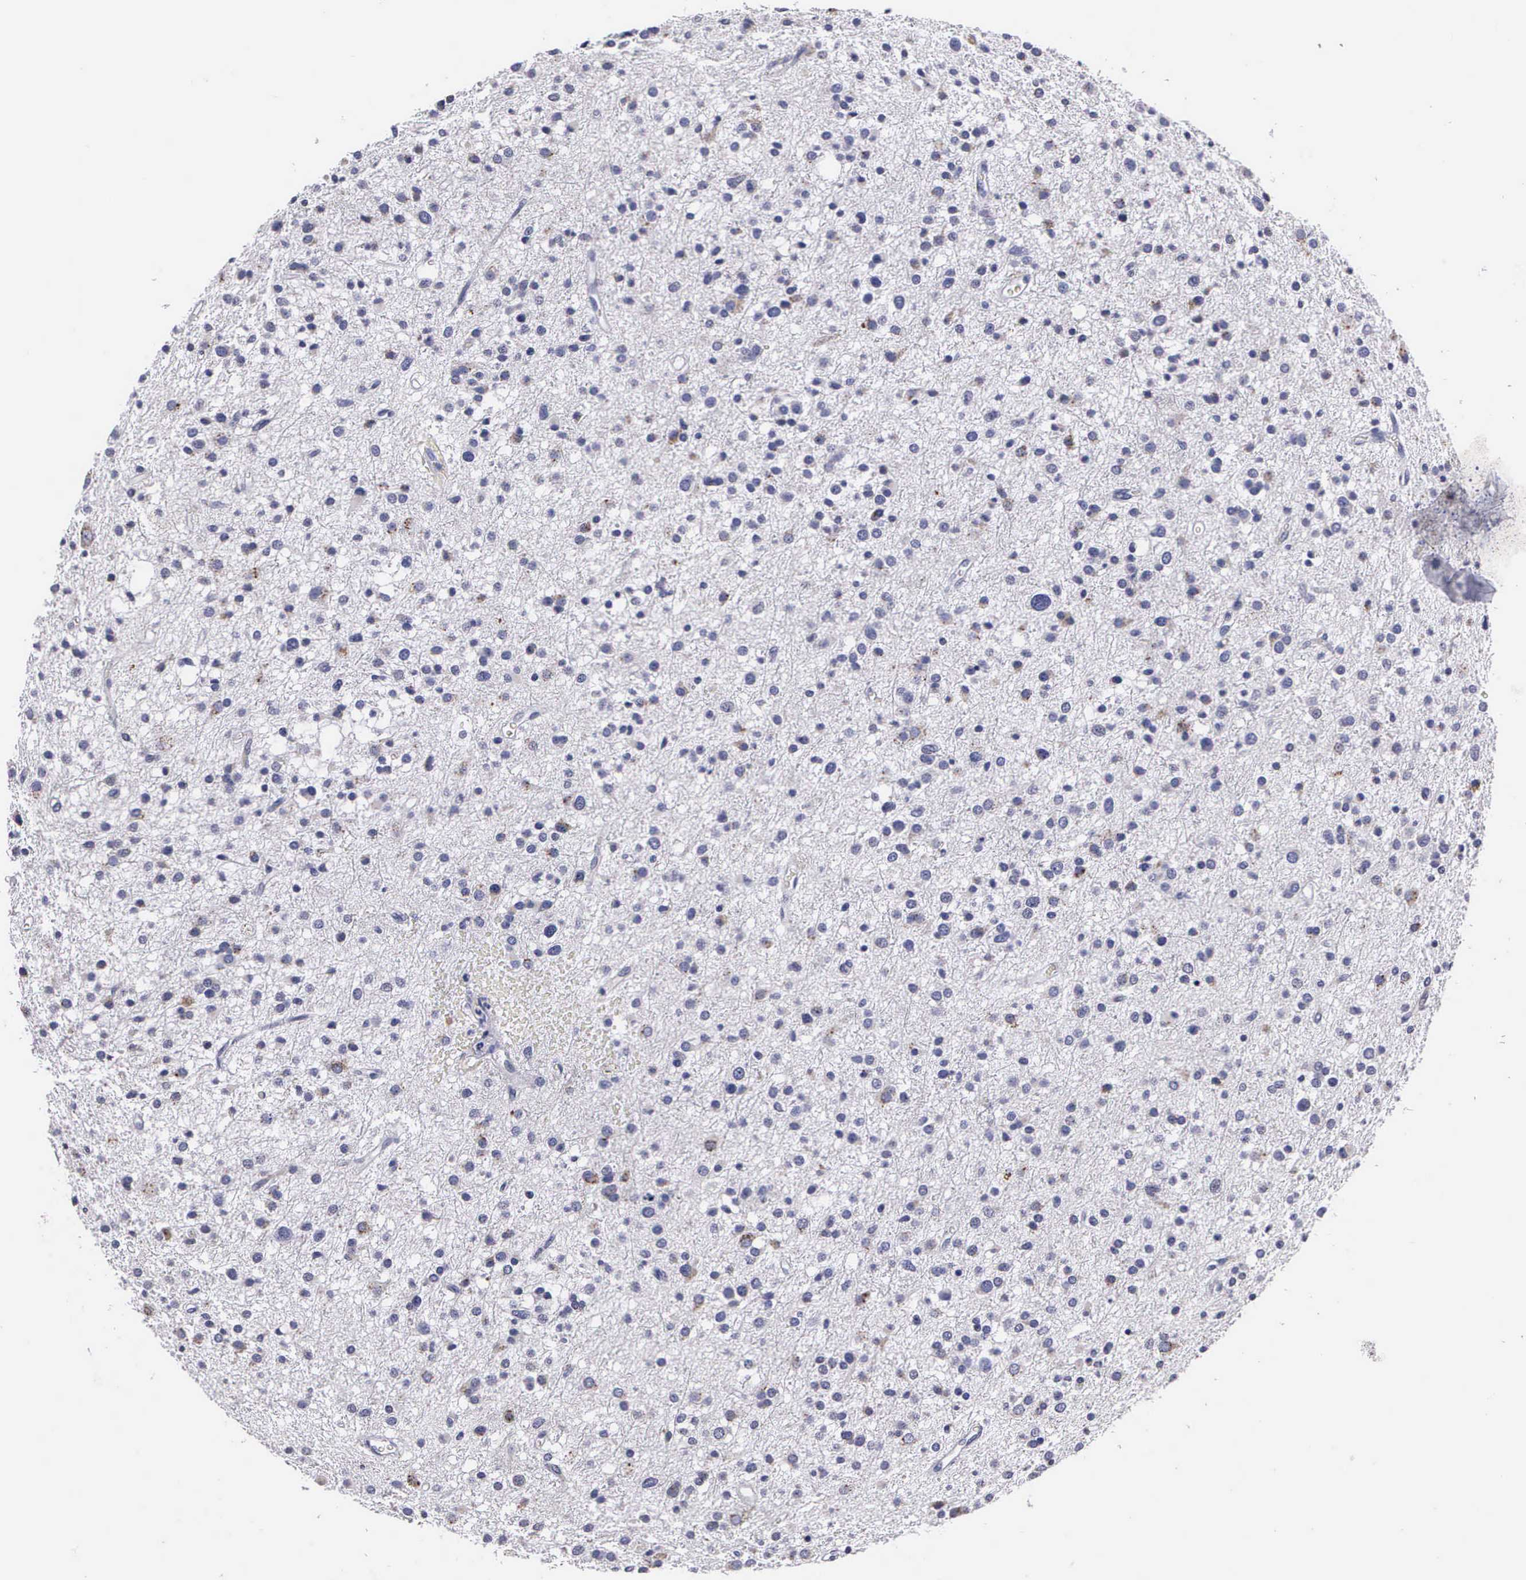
{"staining": {"intensity": "negative", "quantity": "none", "location": "none"}, "tissue": "glioma", "cell_type": "Tumor cells", "image_type": "cancer", "snomed": [{"axis": "morphology", "description": "Glioma, malignant, Low grade"}, {"axis": "topography", "description": "Brain"}], "caption": "Immunohistochemistry (IHC) photomicrograph of neoplastic tissue: human malignant glioma (low-grade) stained with DAB (3,3'-diaminobenzidine) reveals no significant protein staining in tumor cells.", "gene": "CRELD2", "patient": {"sex": "female", "age": 36}}